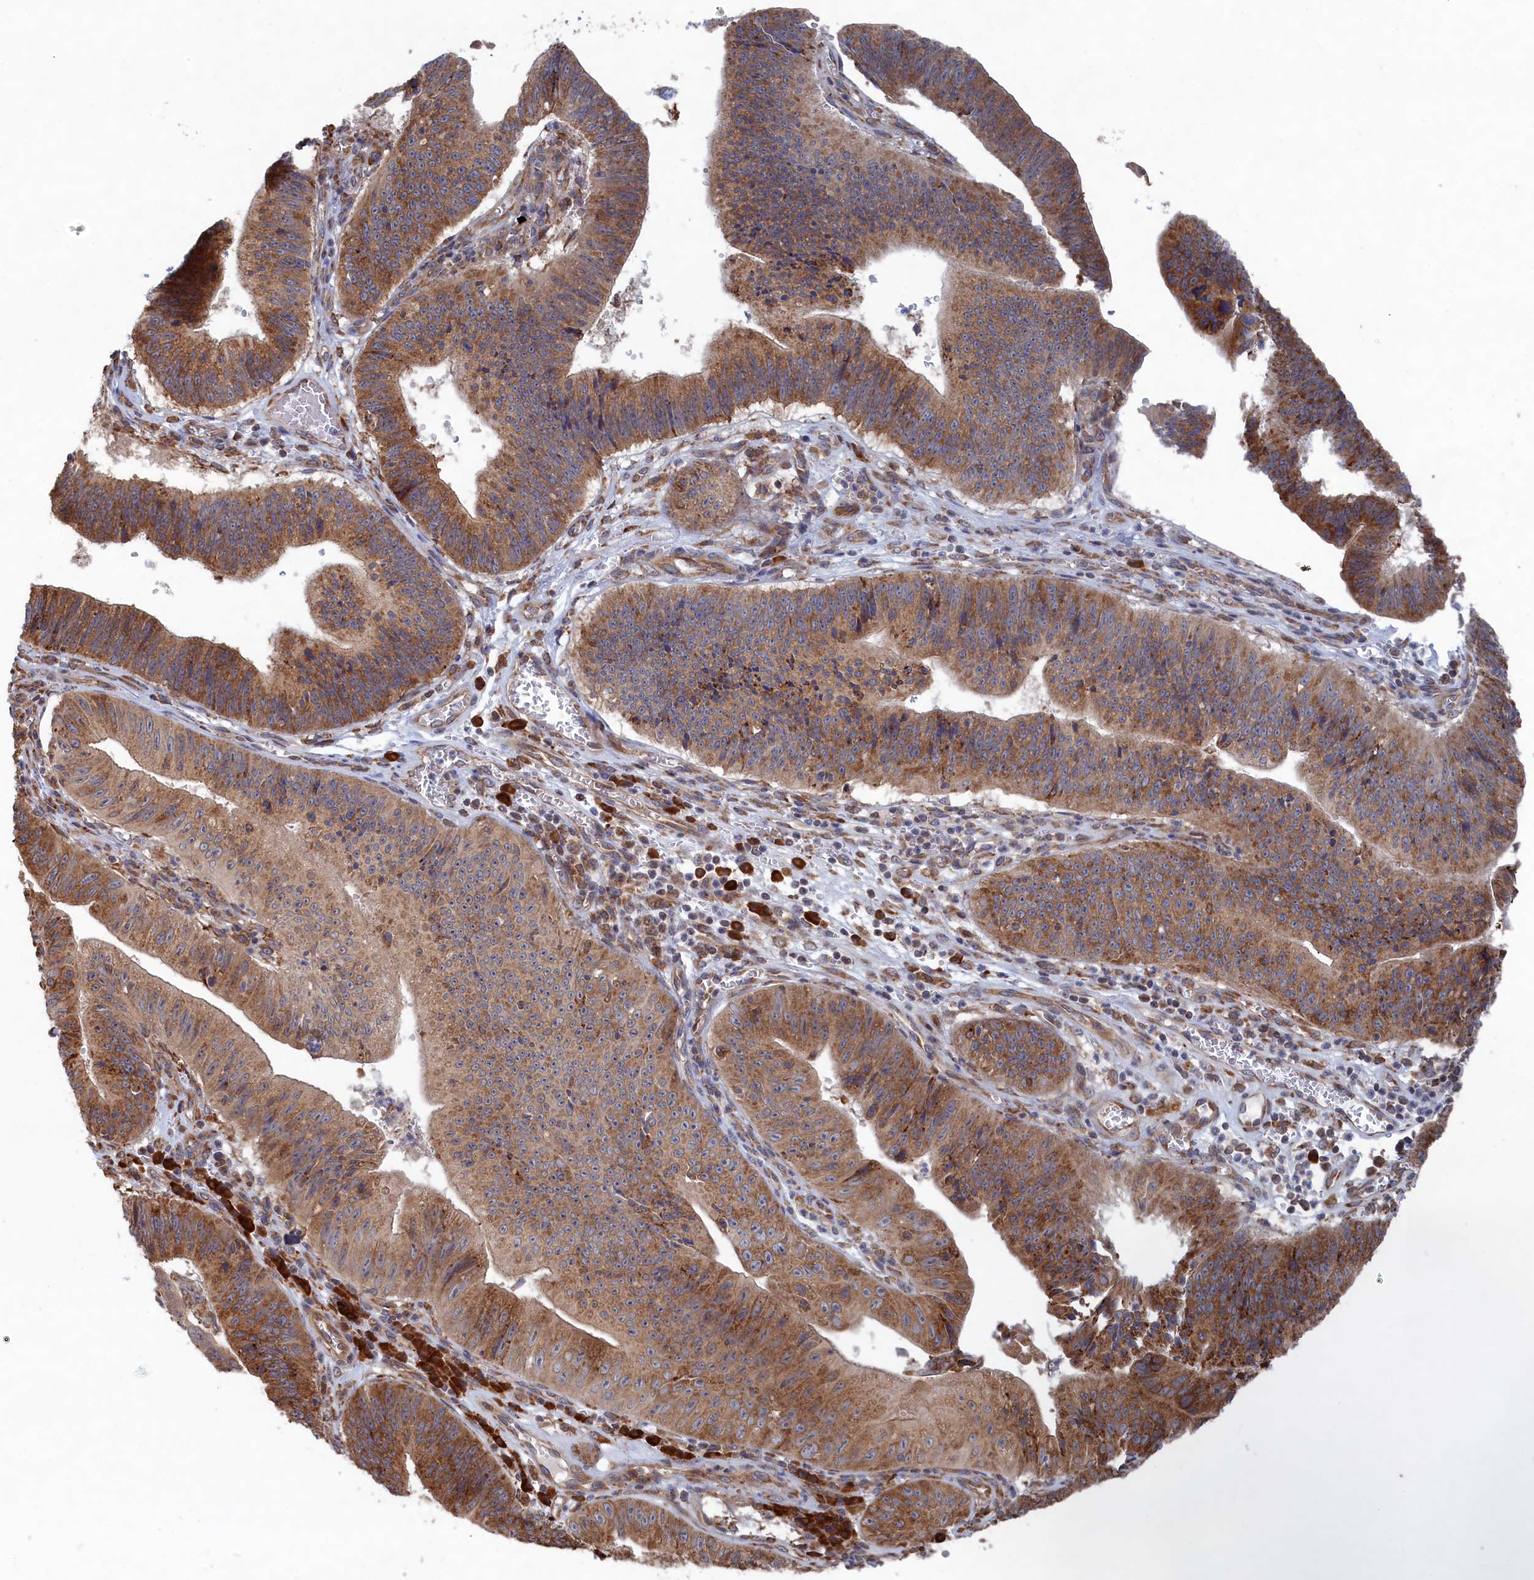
{"staining": {"intensity": "moderate", "quantity": ">75%", "location": "cytoplasmic/membranous"}, "tissue": "stomach cancer", "cell_type": "Tumor cells", "image_type": "cancer", "snomed": [{"axis": "morphology", "description": "Adenocarcinoma, NOS"}, {"axis": "topography", "description": "Stomach"}], "caption": "An image of human adenocarcinoma (stomach) stained for a protein exhibits moderate cytoplasmic/membranous brown staining in tumor cells.", "gene": "BPIFB6", "patient": {"sex": "male", "age": 59}}